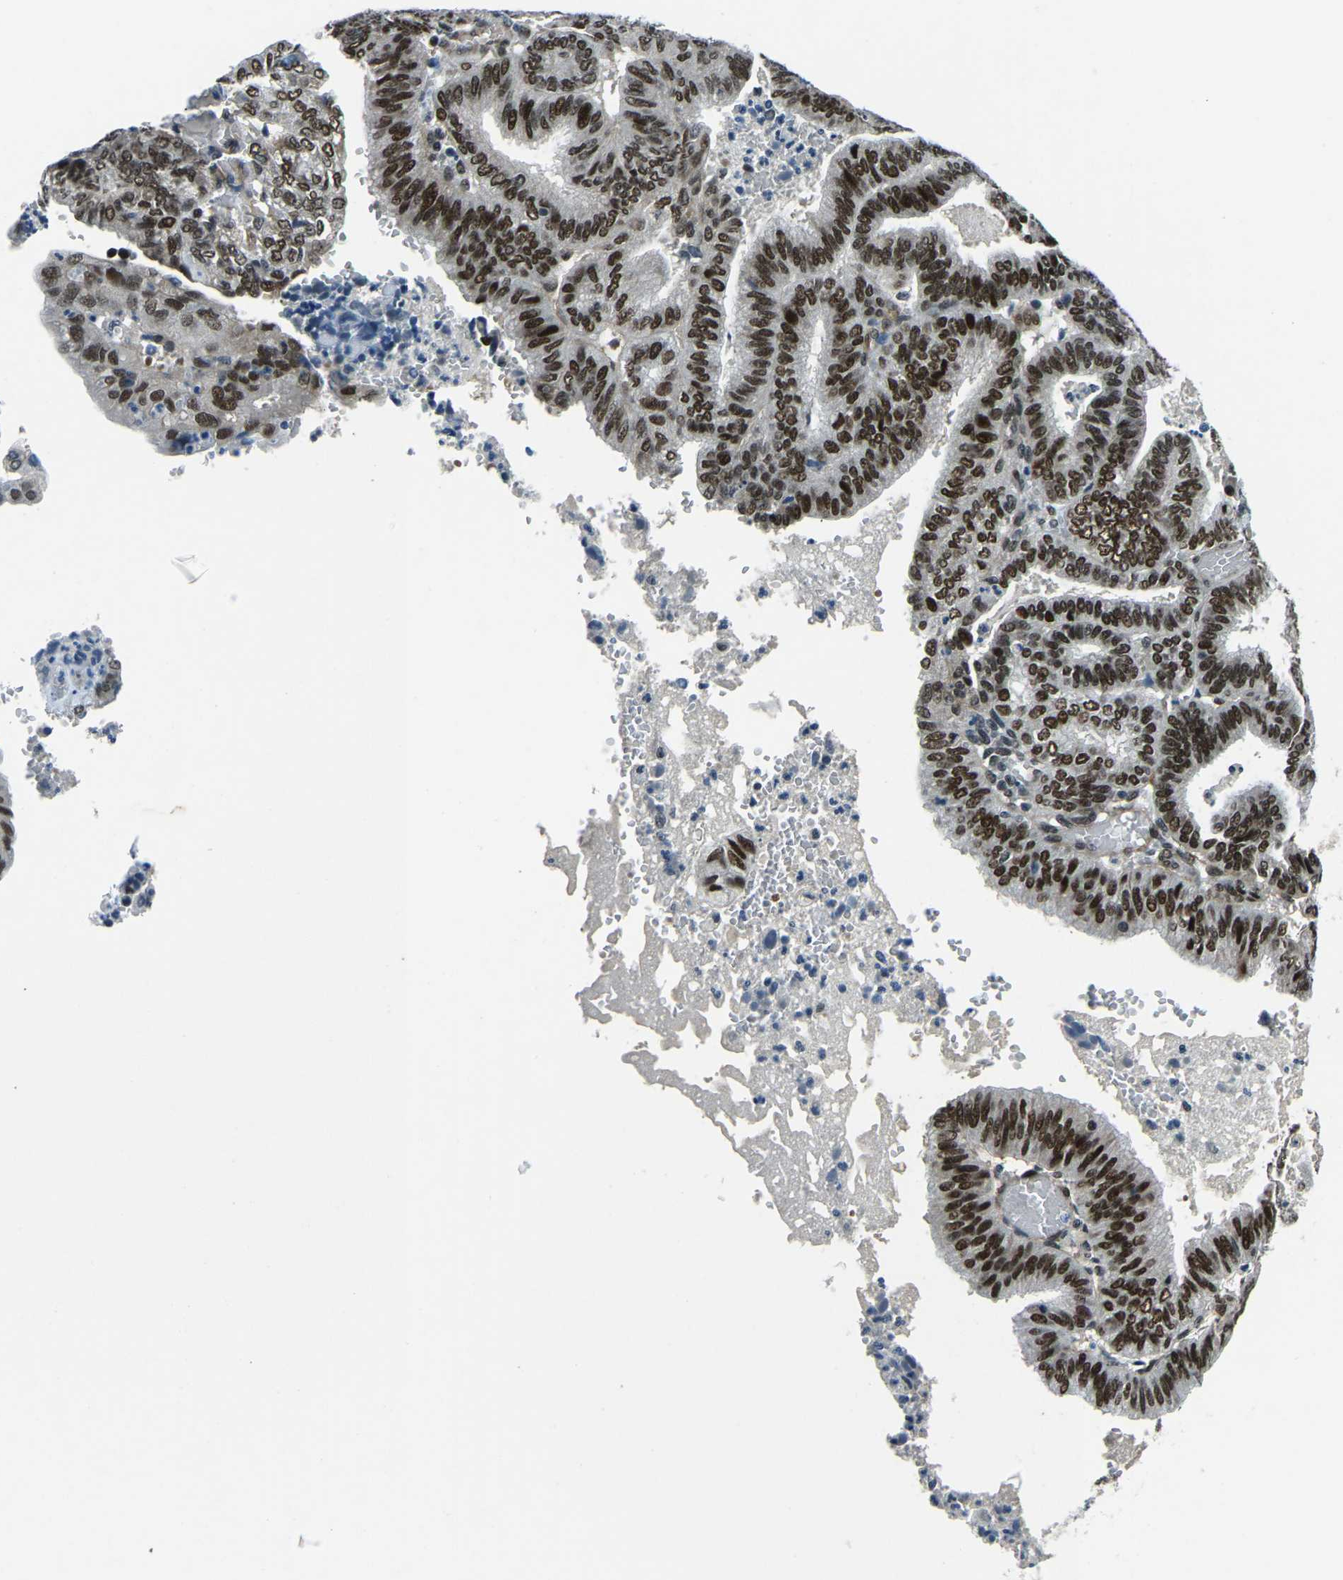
{"staining": {"intensity": "strong", "quantity": ">75%", "location": "nuclear"}, "tissue": "endometrial cancer", "cell_type": "Tumor cells", "image_type": "cancer", "snomed": [{"axis": "morphology", "description": "Adenocarcinoma, NOS"}, {"axis": "topography", "description": "Uterus"}], "caption": "Protein analysis of endometrial cancer (adenocarcinoma) tissue displays strong nuclear staining in approximately >75% of tumor cells.", "gene": "PRCC", "patient": {"sex": "female", "age": 60}}